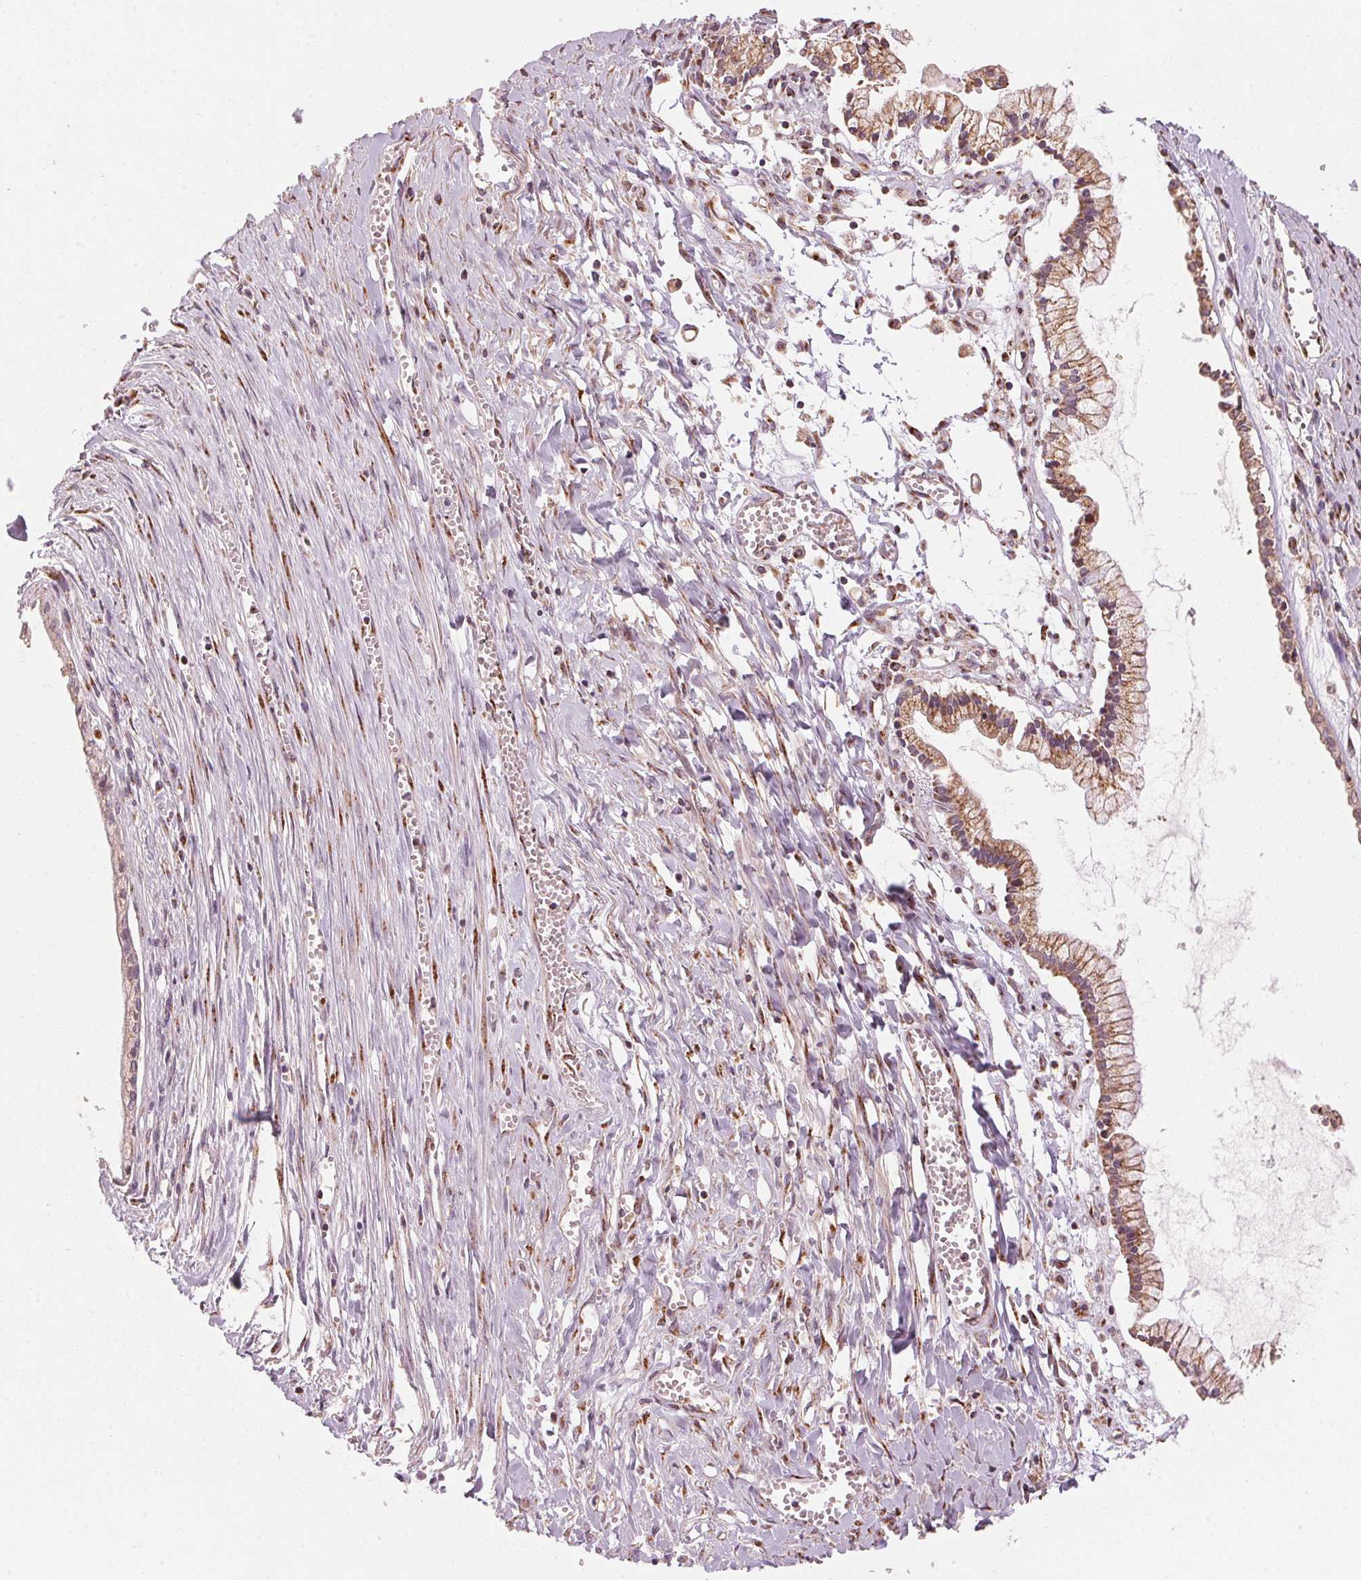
{"staining": {"intensity": "moderate", "quantity": ">75%", "location": "cytoplasmic/membranous"}, "tissue": "ovarian cancer", "cell_type": "Tumor cells", "image_type": "cancer", "snomed": [{"axis": "morphology", "description": "Cystadenocarcinoma, mucinous, NOS"}, {"axis": "topography", "description": "Ovary"}], "caption": "A brown stain labels moderate cytoplasmic/membranous positivity of a protein in ovarian cancer (mucinous cystadenocarcinoma) tumor cells.", "gene": "TOMM70", "patient": {"sex": "female", "age": 67}}